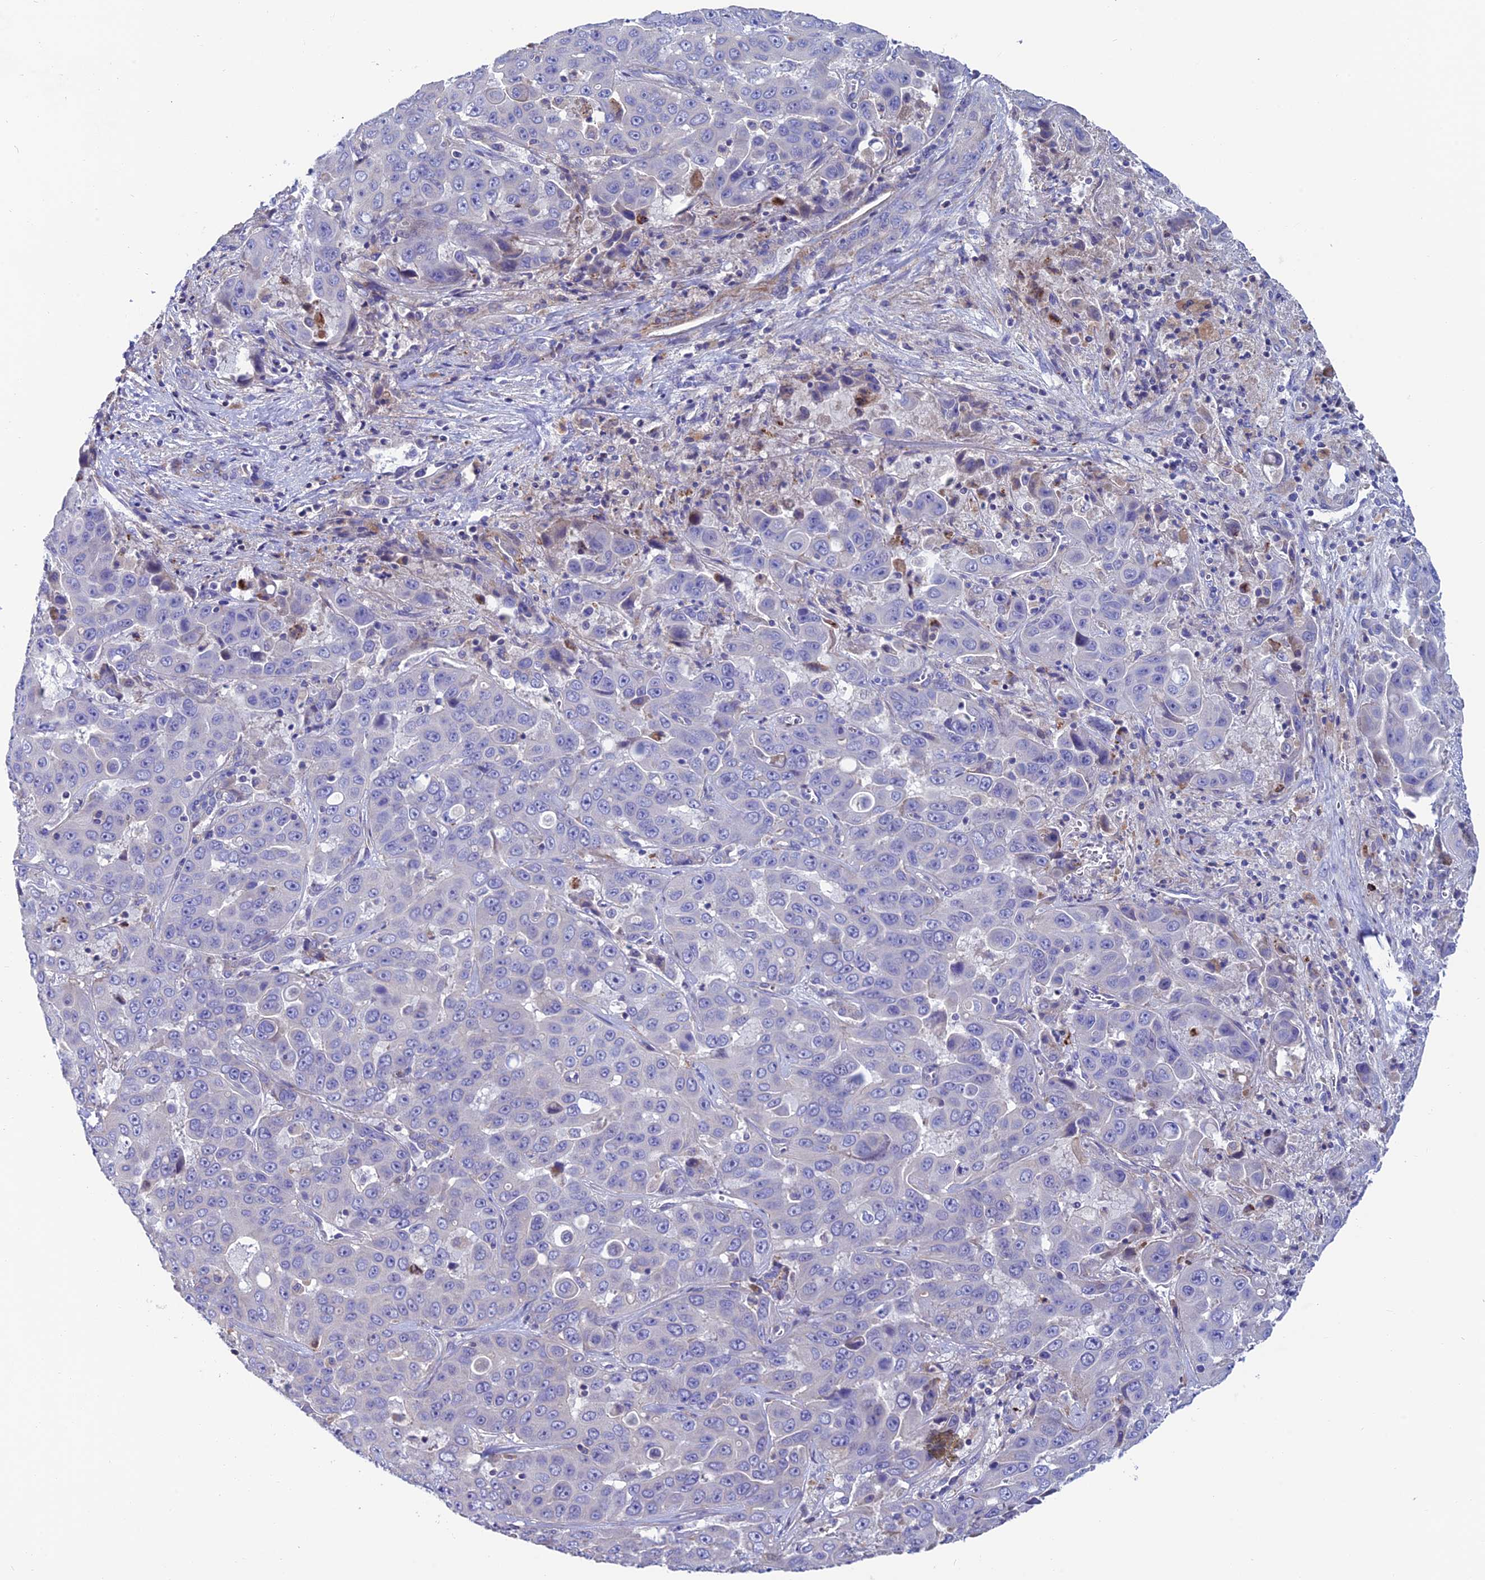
{"staining": {"intensity": "negative", "quantity": "none", "location": "none"}, "tissue": "liver cancer", "cell_type": "Tumor cells", "image_type": "cancer", "snomed": [{"axis": "morphology", "description": "Cholangiocarcinoma"}, {"axis": "topography", "description": "Liver"}], "caption": "High power microscopy photomicrograph of an immunohistochemistry (IHC) image of liver cancer, revealing no significant positivity in tumor cells. (Brightfield microscopy of DAB (3,3'-diaminobenzidine) immunohistochemistry (IHC) at high magnification).", "gene": "FAM178B", "patient": {"sex": "female", "age": 52}}